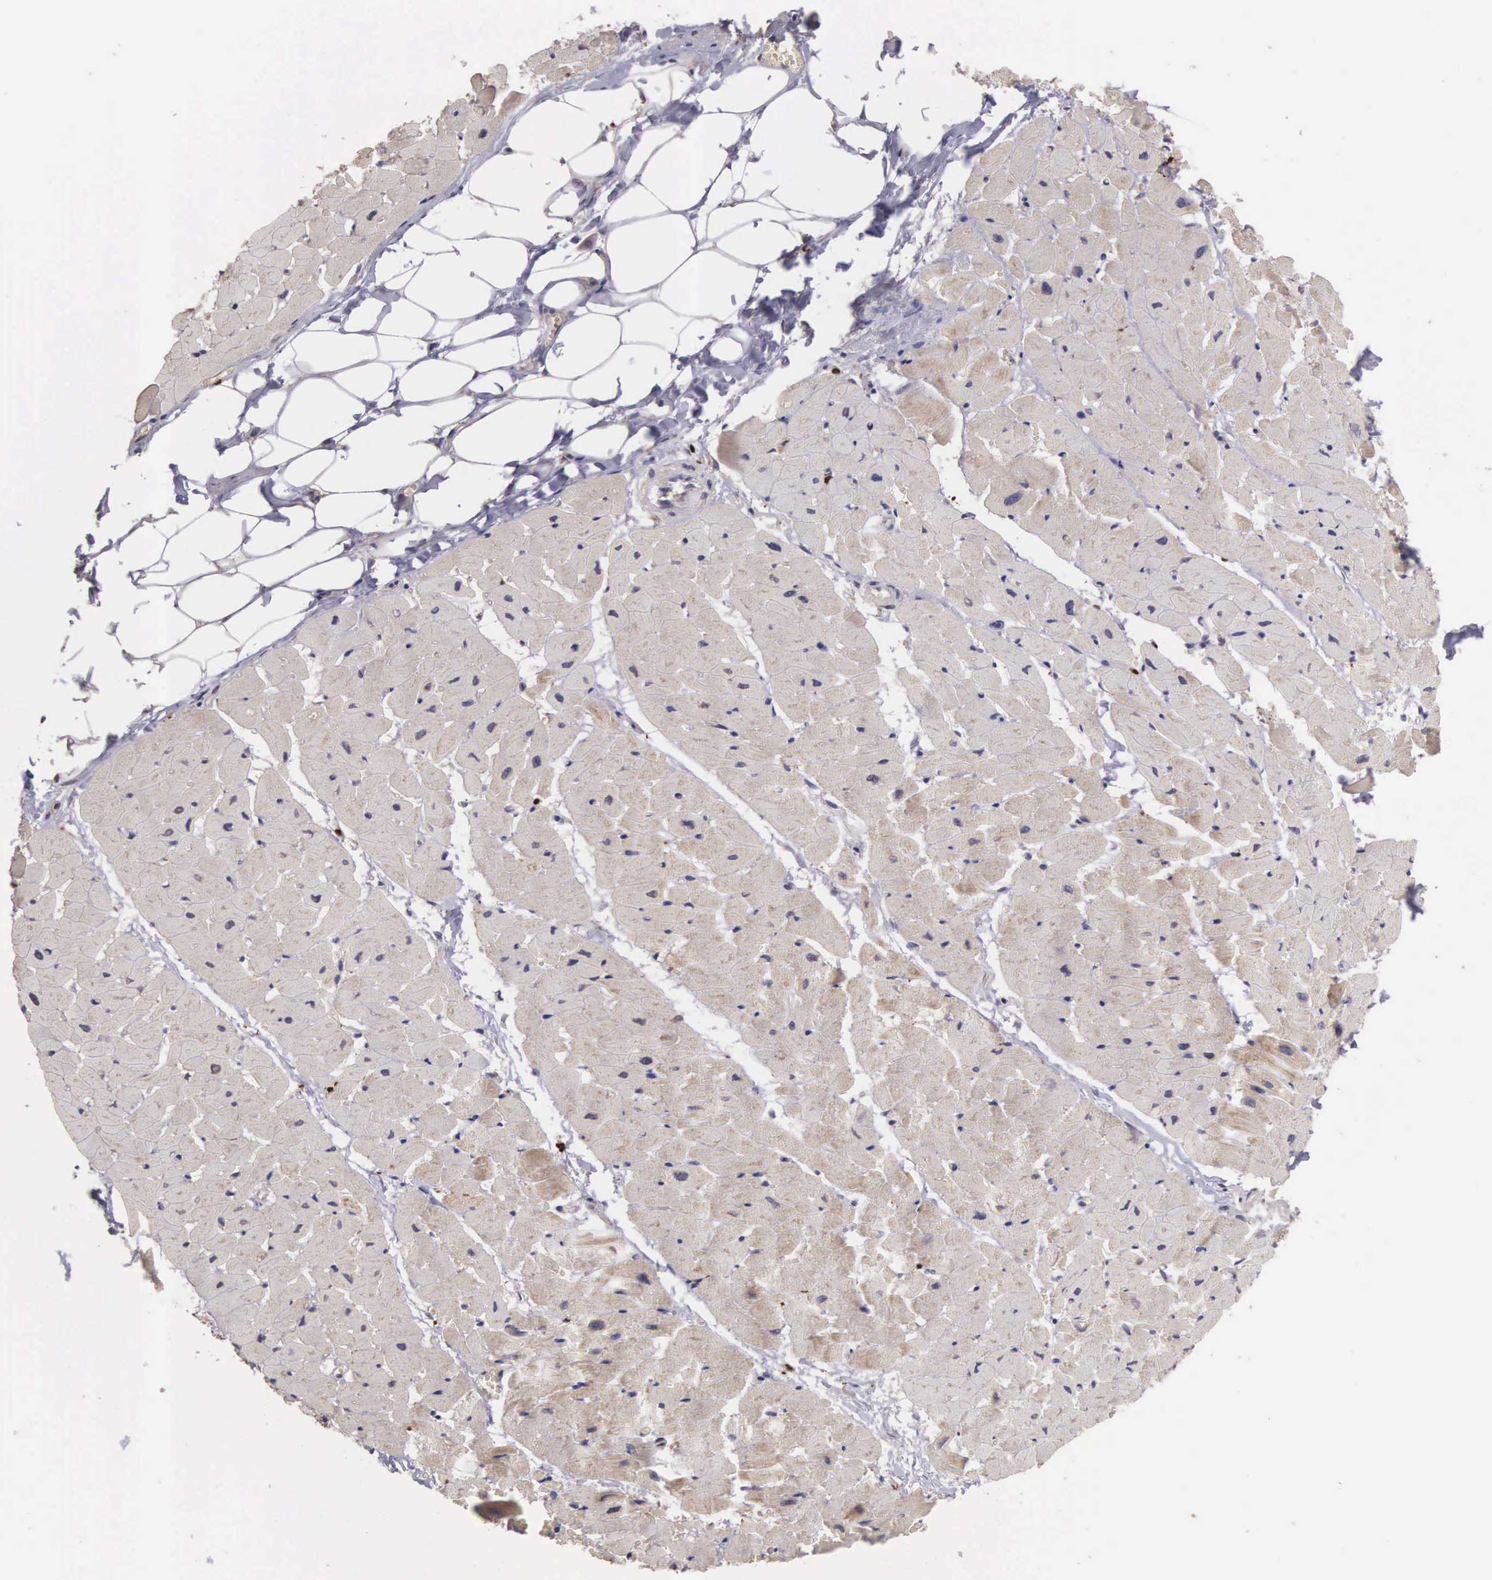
{"staining": {"intensity": "weak", "quantity": "25%-75%", "location": "cytoplasmic/membranous"}, "tissue": "heart muscle", "cell_type": "Cardiomyocytes", "image_type": "normal", "snomed": [{"axis": "morphology", "description": "Normal tissue, NOS"}, {"axis": "topography", "description": "Heart"}], "caption": "Weak cytoplasmic/membranous protein positivity is appreciated in approximately 25%-75% of cardiomyocytes in heart muscle.", "gene": "CDC45", "patient": {"sex": "female", "age": 19}}